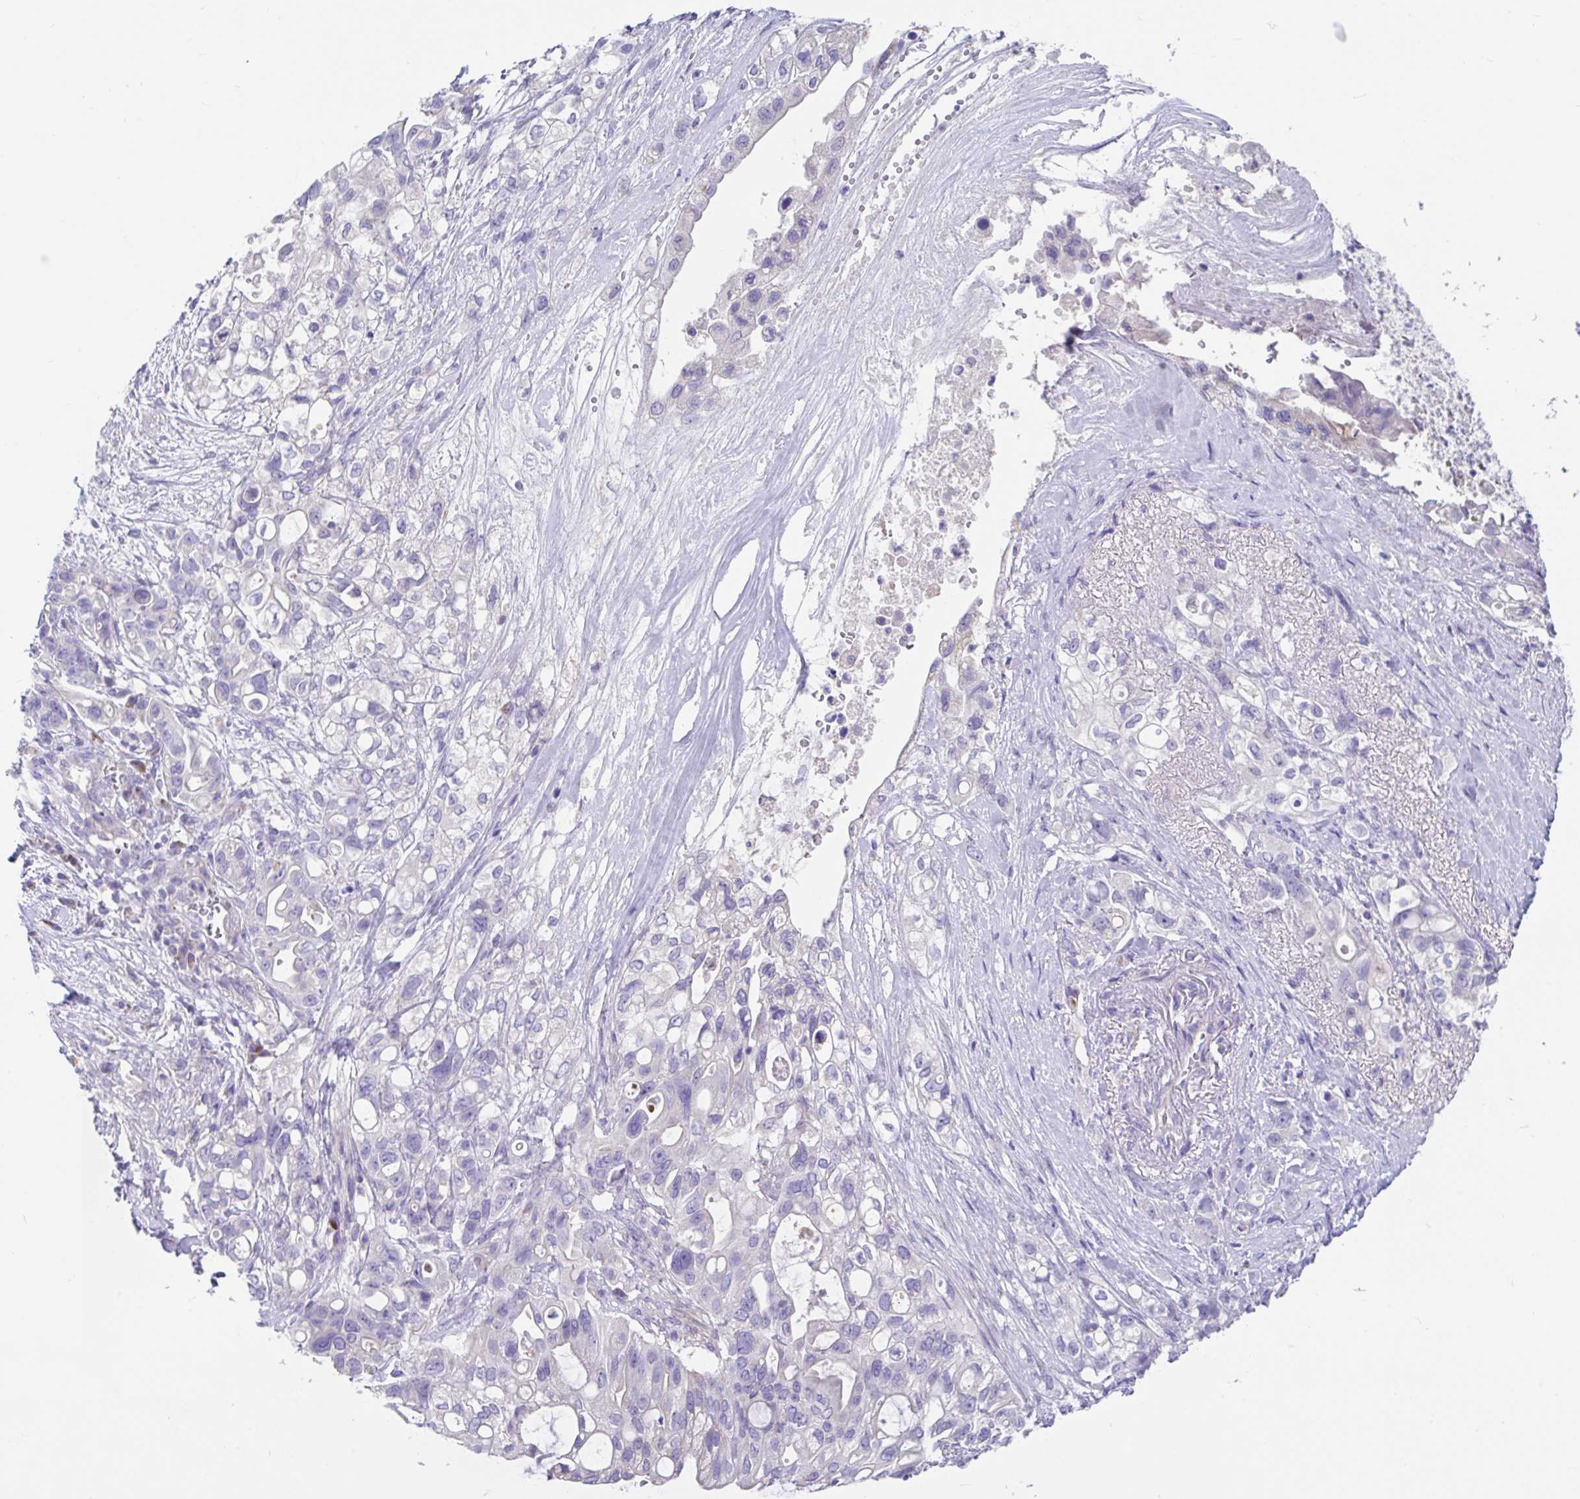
{"staining": {"intensity": "negative", "quantity": "none", "location": "none"}, "tissue": "pancreatic cancer", "cell_type": "Tumor cells", "image_type": "cancer", "snomed": [{"axis": "morphology", "description": "Adenocarcinoma, NOS"}, {"axis": "topography", "description": "Pancreas"}], "caption": "Immunohistochemistry histopathology image of neoplastic tissue: human adenocarcinoma (pancreatic) stained with DAB exhibits no significant protein positivity in tumor cells.", "gene": "CCSAP", "patient": {"sex": "female", "age": 72}}